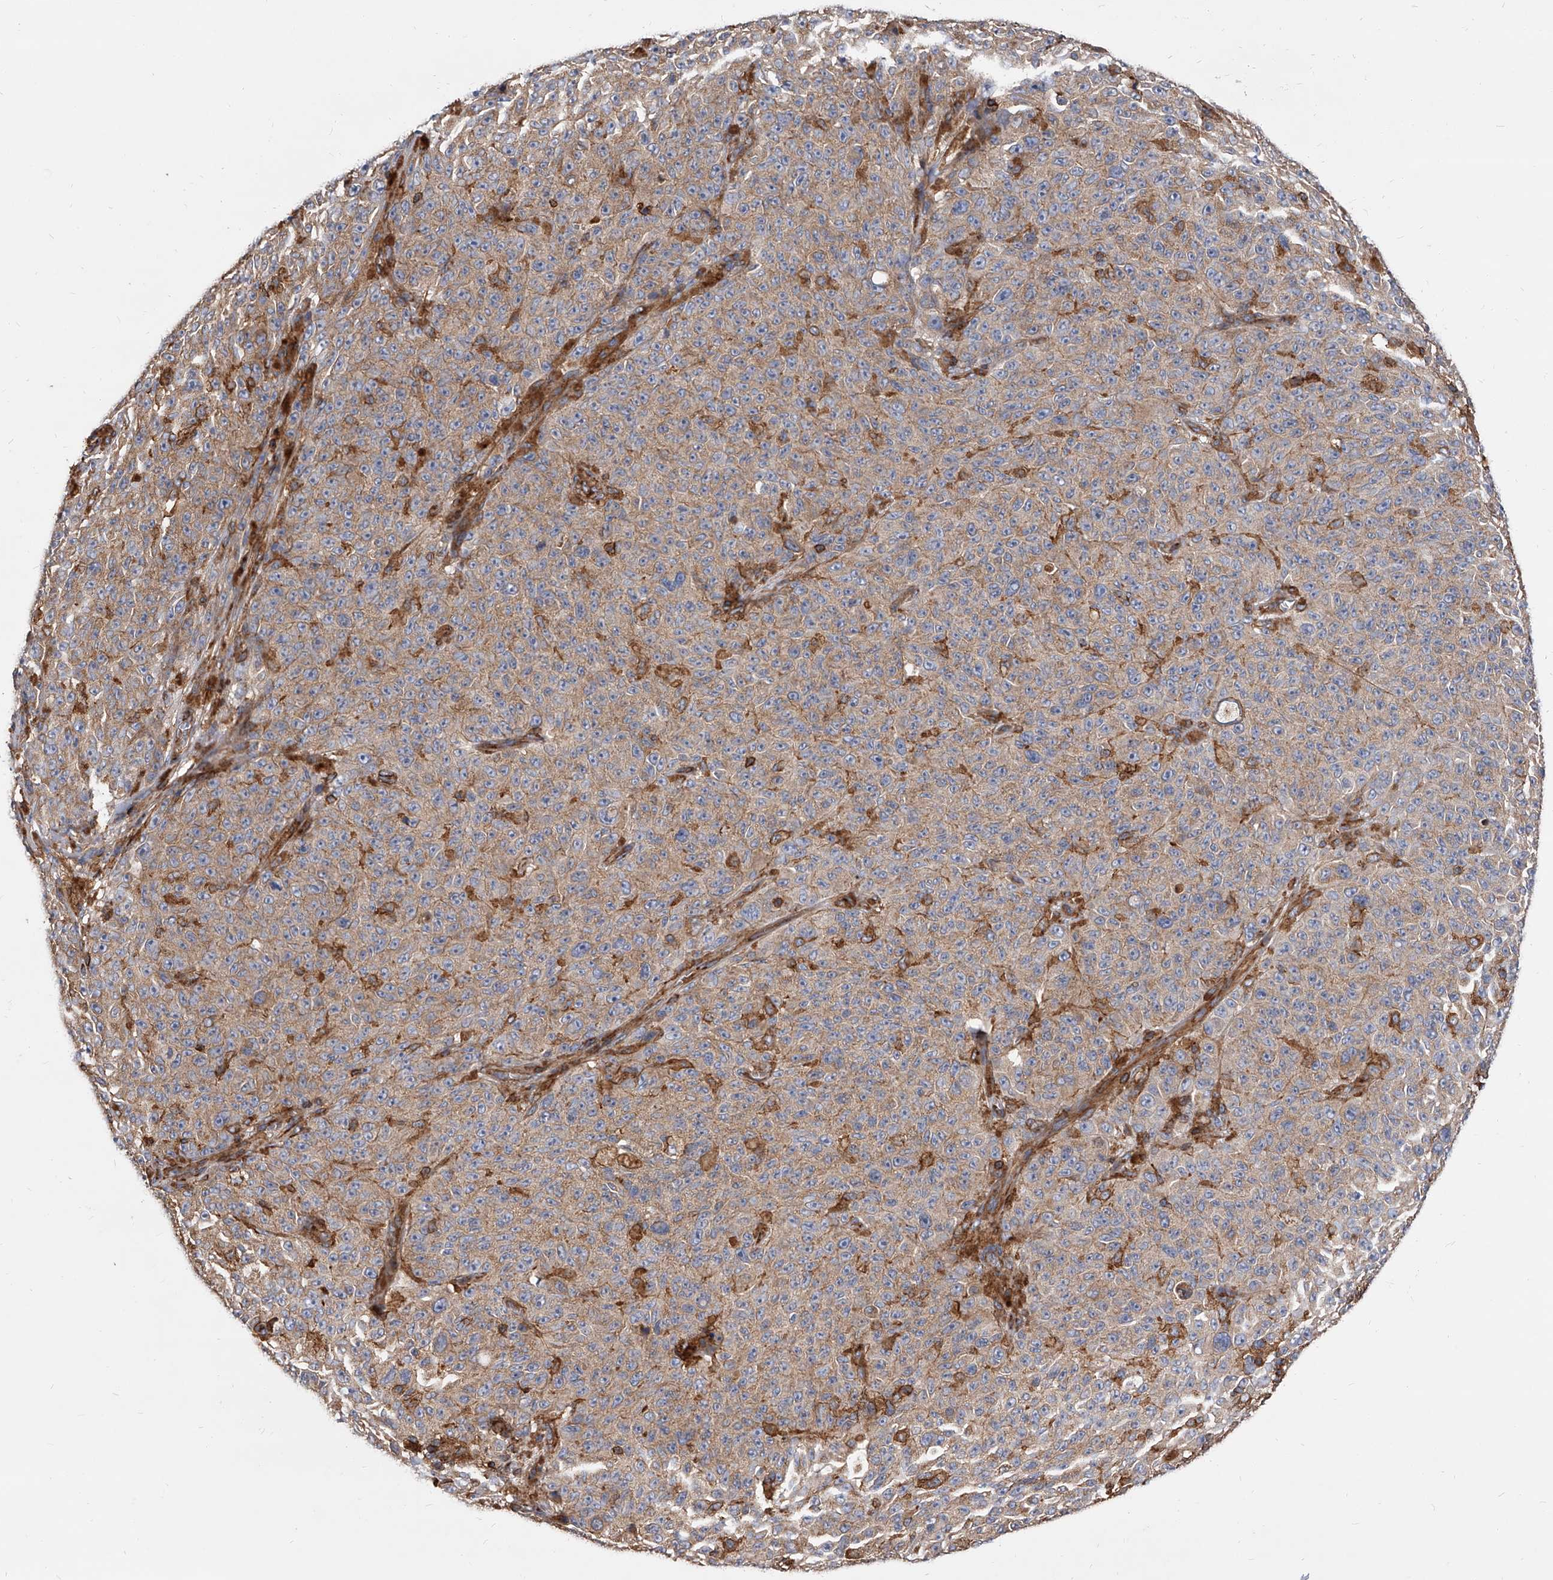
{"staining": {"intensity": "weak", "quantity": "<25%", "location": "cytoplasmic/membranous"}, "tissue": "melanoma", "cell_type": "Tumor cells", "image_type": "cancer", "snomed": [{"axis": "morphology", "description": "Malignant melanoma, NOS"}, {"axis": "topography", "description": "Skin"}], "caption": "There is no significant expression in tumor cells of melanoma.", "gene": "PISD", "patient": {"sex": "female", "age": 82}}